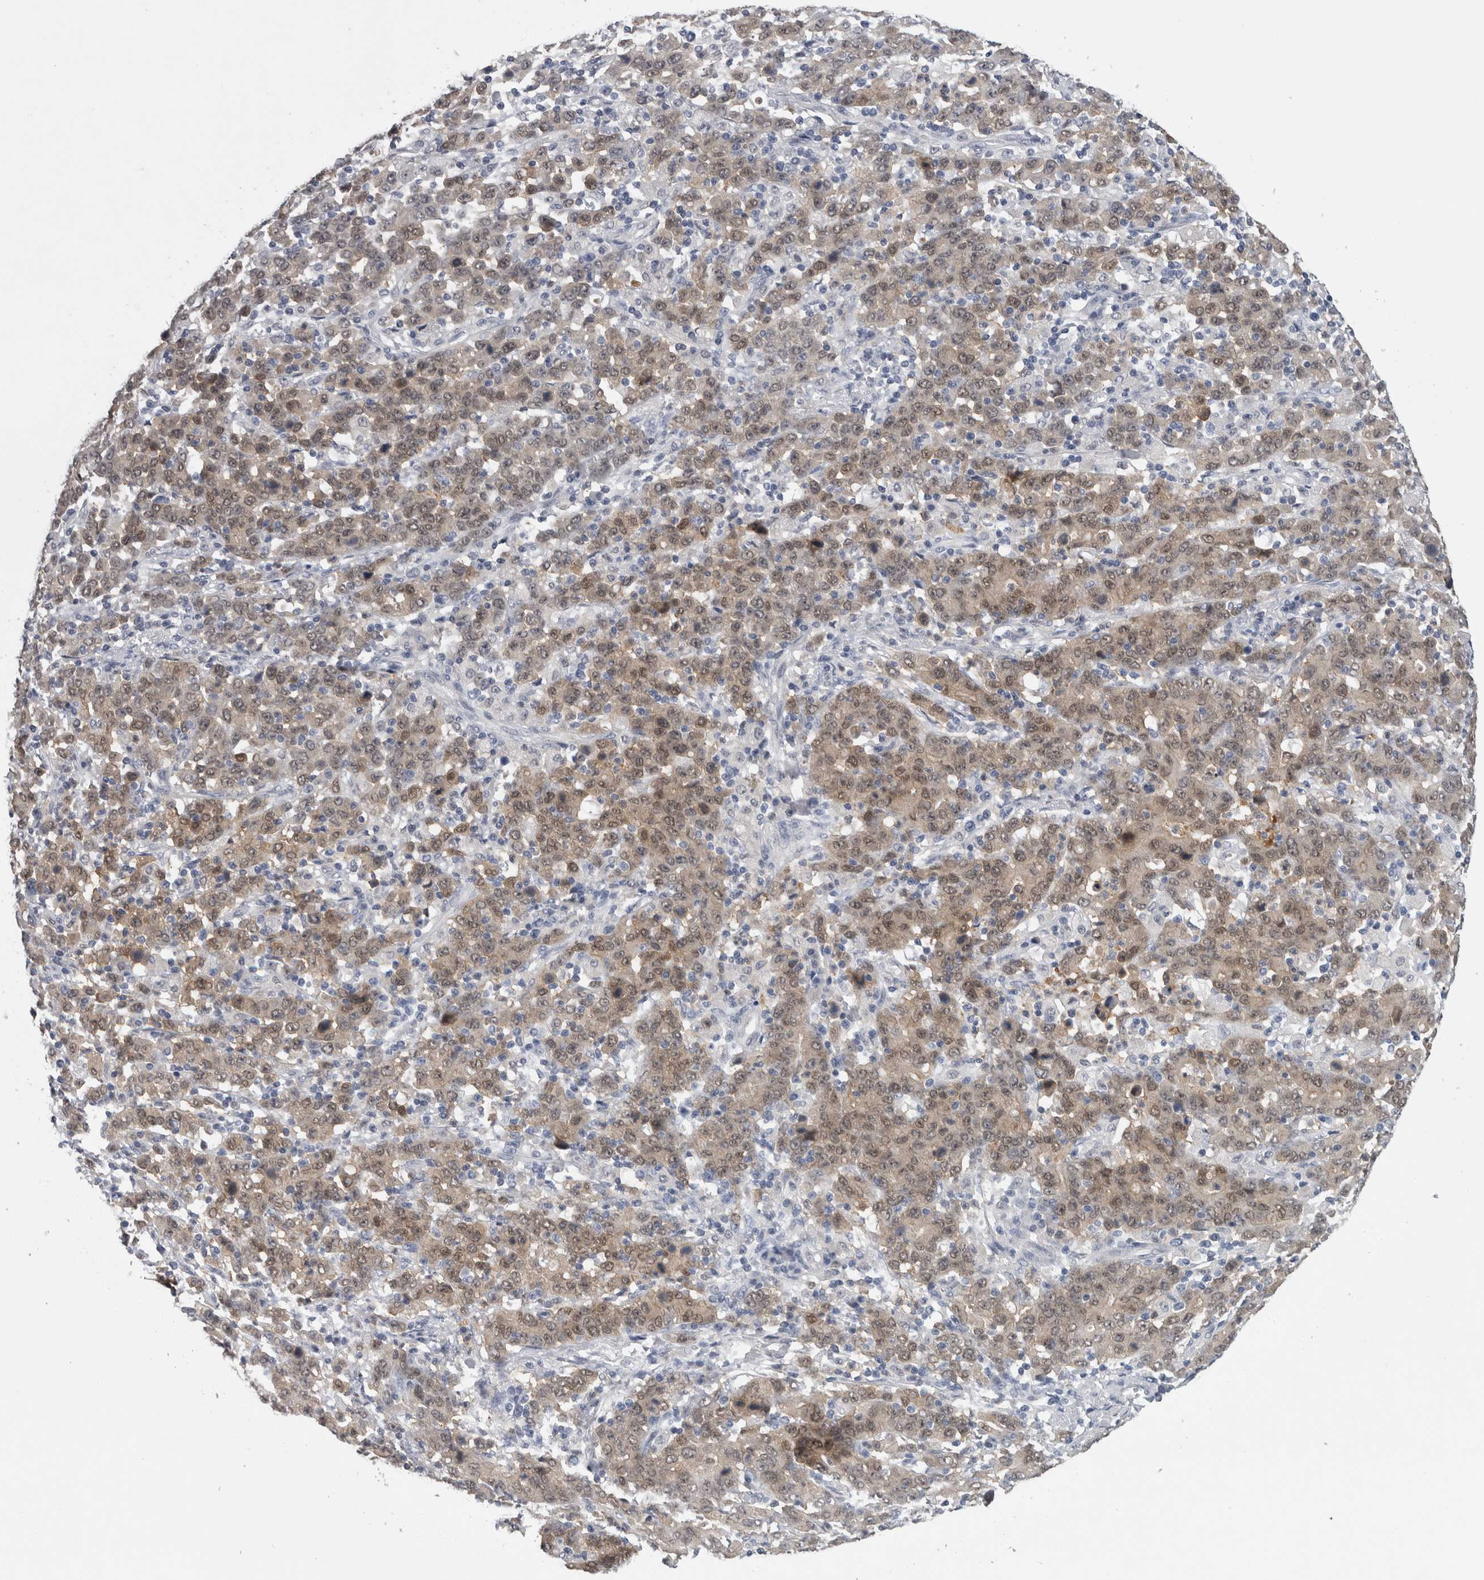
{"staining": {"intensity": "moderate", "quantity": ">75%", "location": "cytoplasmic/membranous,nuclear"}, "tissue": "stomach cancer", "cell_type": "Tumor cells", "image_type": "cancer", "snomed": [{"axis": "morphology", "description": "Adenocarcinoma, NOS"}, {"axis": "topography", "description": "Stomach, upper"}], "caption": "This micrograph reveals immunohistochemistry (IHC) staining of human stomach adenocarcinoma, with medium moderate cytoplasmic/membranous and nuclear positivity in approximately >75% of tumor cells.", "gene": "NAPRT", "patient": {"sex": "male", "age": 69}}